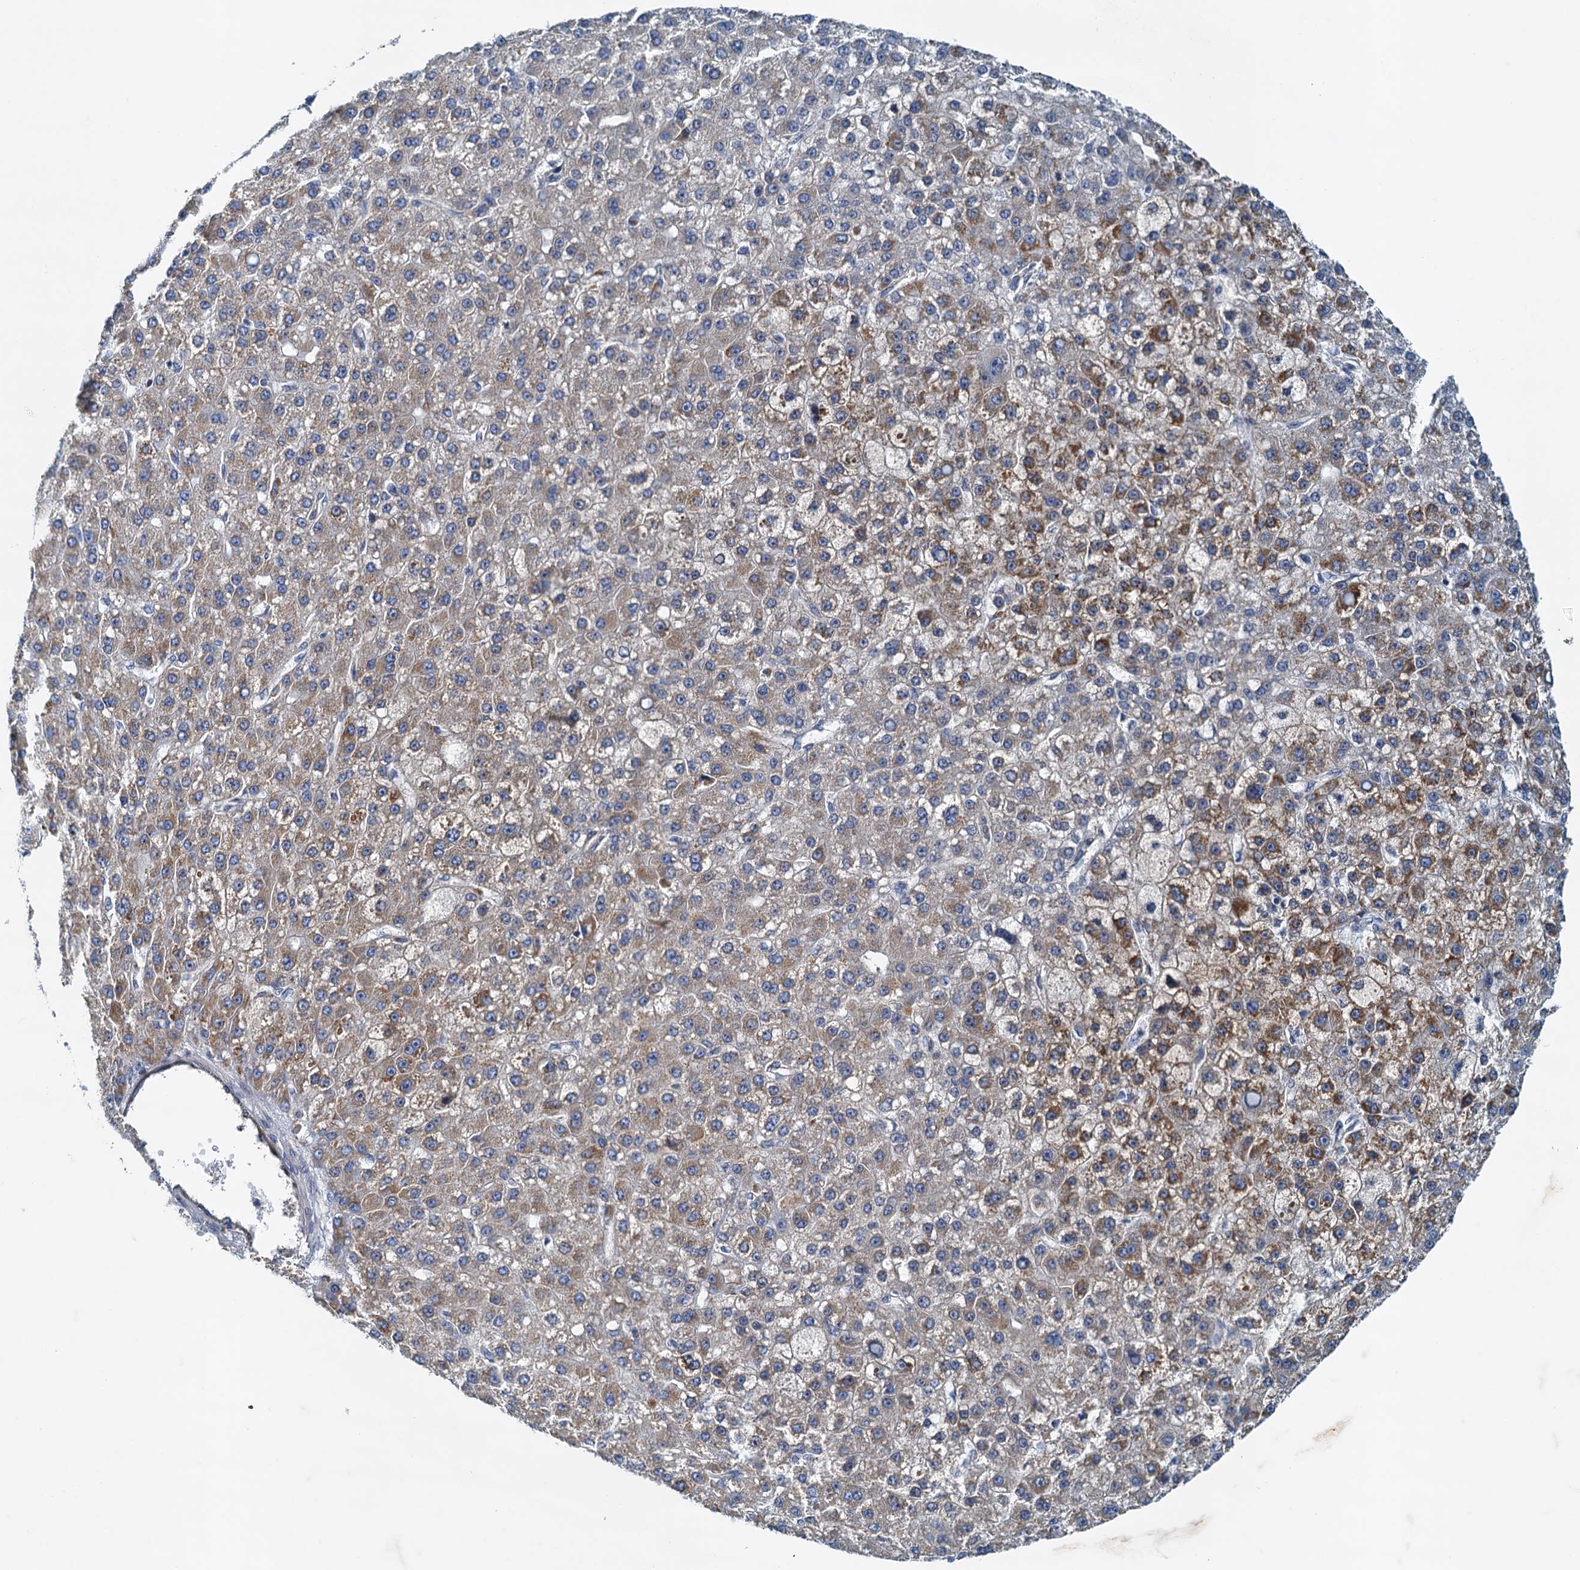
{"staining": {"intensity": "moderate", "quantity": "25%-75%", "location": "cytoplasmic/membranous"}, "tissue": "liver cancer", "cell_type": "Tumor cells", "image_type": "cancer", "snomed": [{"axis": "morphology", "description": "Carcinoma, Hepatocellular, NOS"}, {"axis": "topography", "description": "Liver"}], "caption": "About 25%-75% of tumor cells in hepatocellular carcinoma (liver) demonstrate moderate cytoplasmic/membranous protein positivity as visualized by brown immunohistochemical staining.", "gene": "POC1A", "patient": {"sex": "male", "age": 67}}